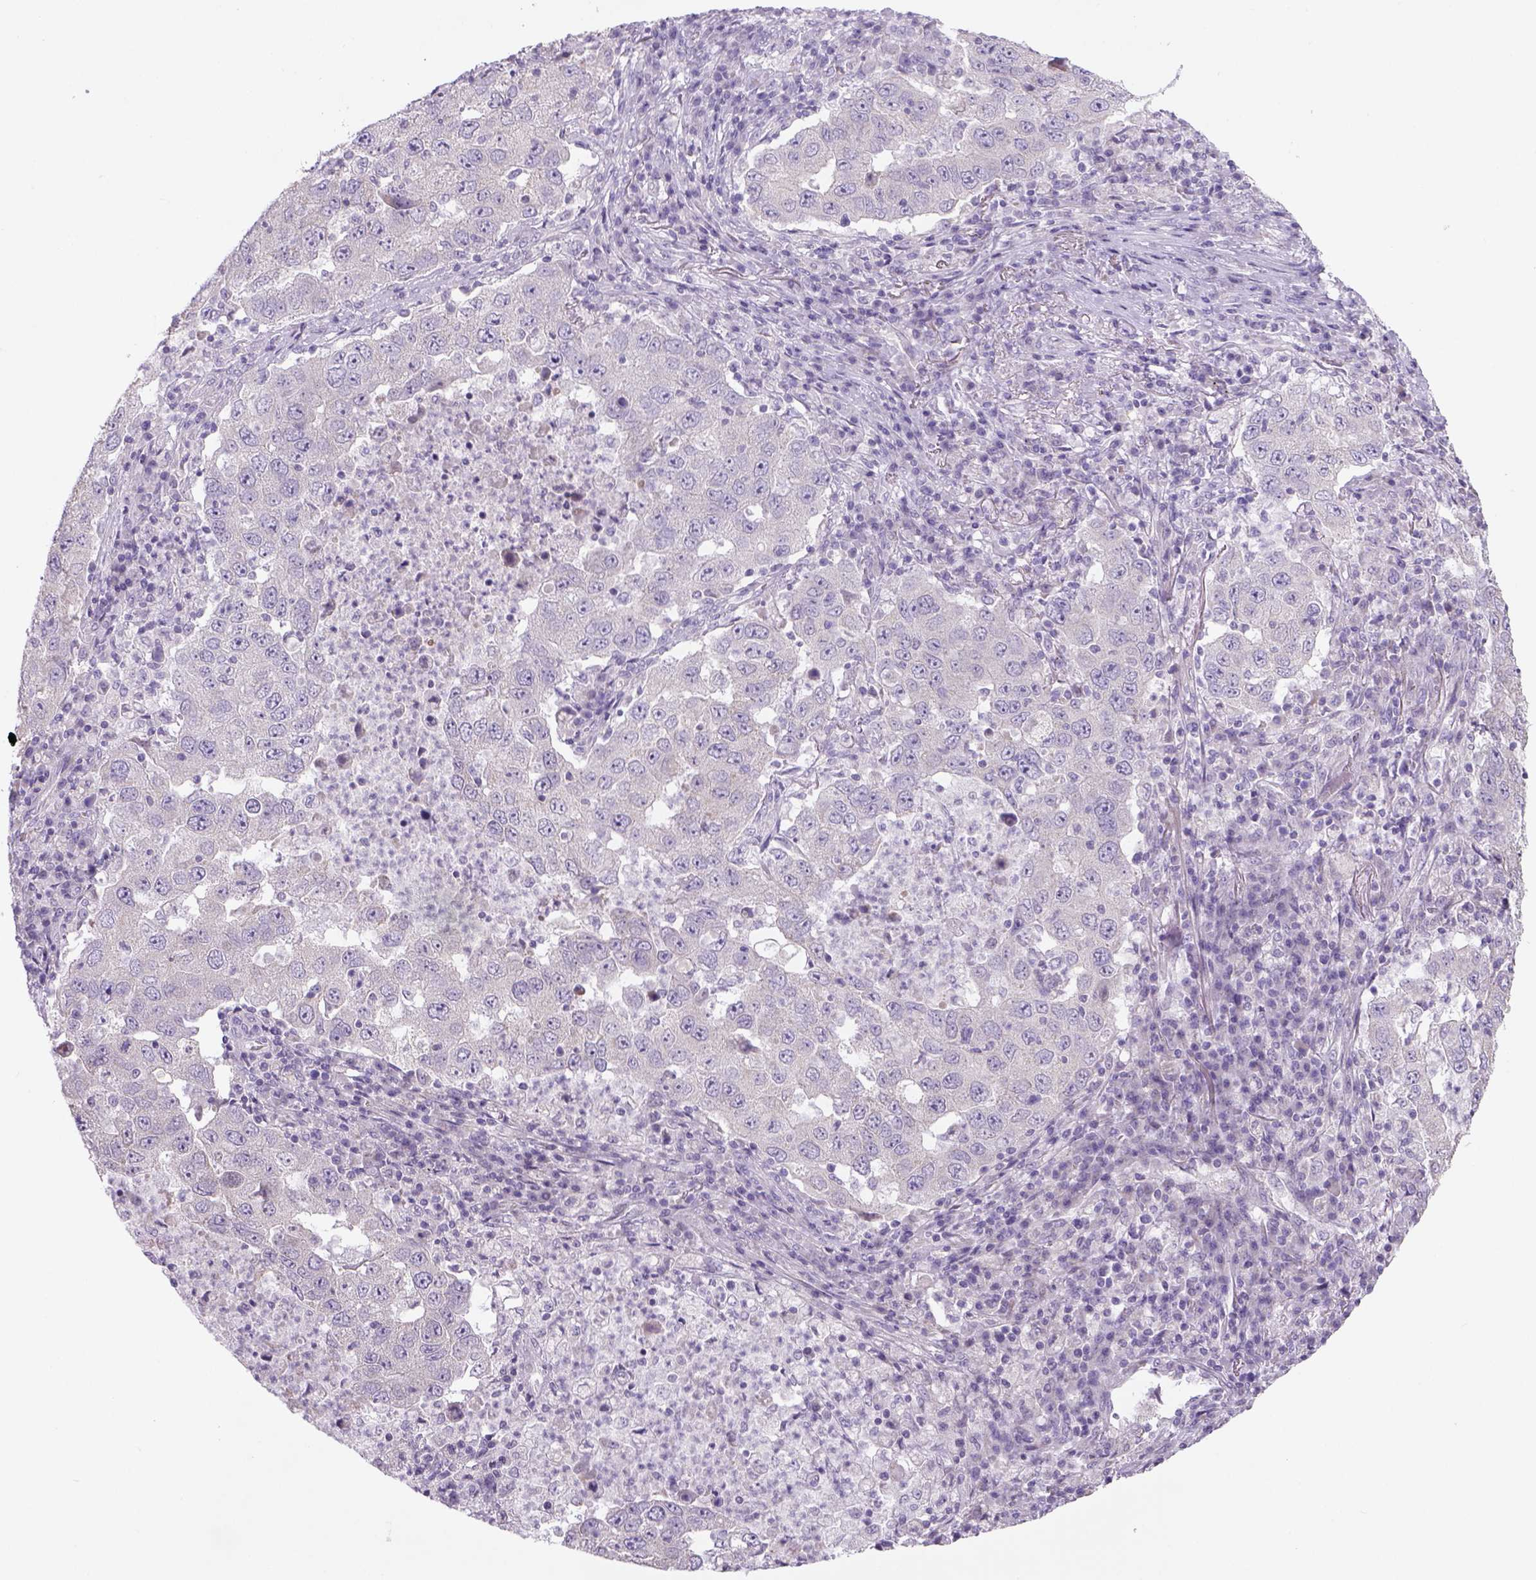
{"staining": {"intensity": "negative", "quantity": "none", "location": "none"}, "tissue": "lung cancer", "cell_type": "Tumor cells", "image_type": "cancer", "snomed": [{"axis": "morphology", "description": "Adenocarcinoma, NOS"}, {"axis": "topography", "description": "Lung"}], "caption": "An immunohistochemistry (IHC) photomicrograph of lung cancer is shown. There is no staining in tumor cells of lung cancer. (DAB immunohistochemistry (IHC), high magnification).", "gene": "ADGRV1", "patient": {"sex": "male", "age": 73}}